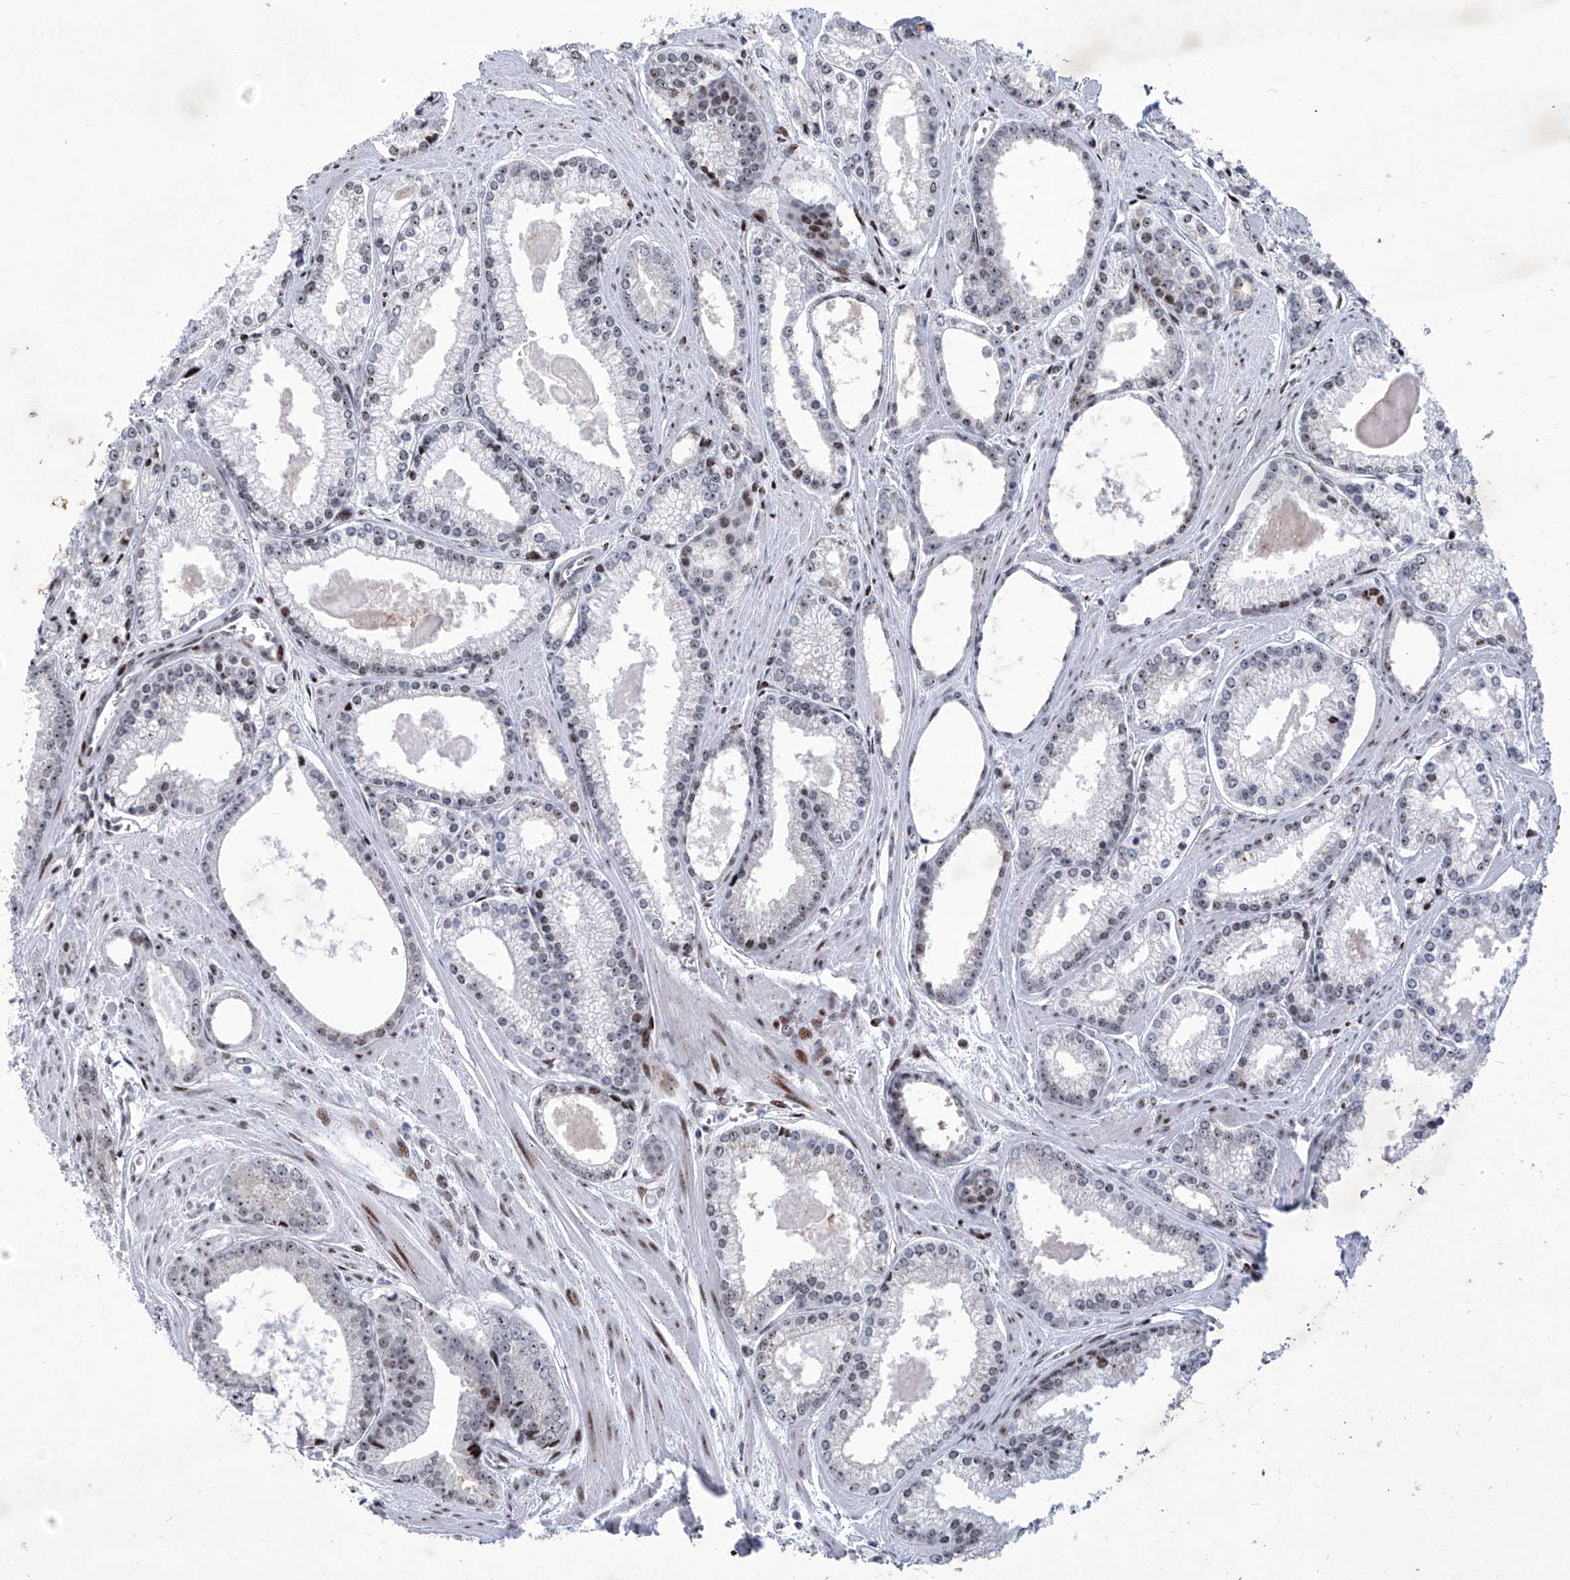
{"staining": {"intensity": "weak", "quantity": "<25%", "location": "nuclear"}, "tissue": "prostate cancer", "cell_type": "Tumor cells", "image_type": "cancer", "snomed": [{"axis": "morphology", "description": "Adenocarcinoma, Low grade"}, {"axis": "topography", "description": "Prostate"}], "caption": "DAB (3,3'-diaminobenzidine) immunohistochemical staining of human prostate cancer (low-grade adenocarcinoma) displays no significant positivity in tumor cells.", "gene": "HEY2", "patient": {"sex": "male", "age": 54}}